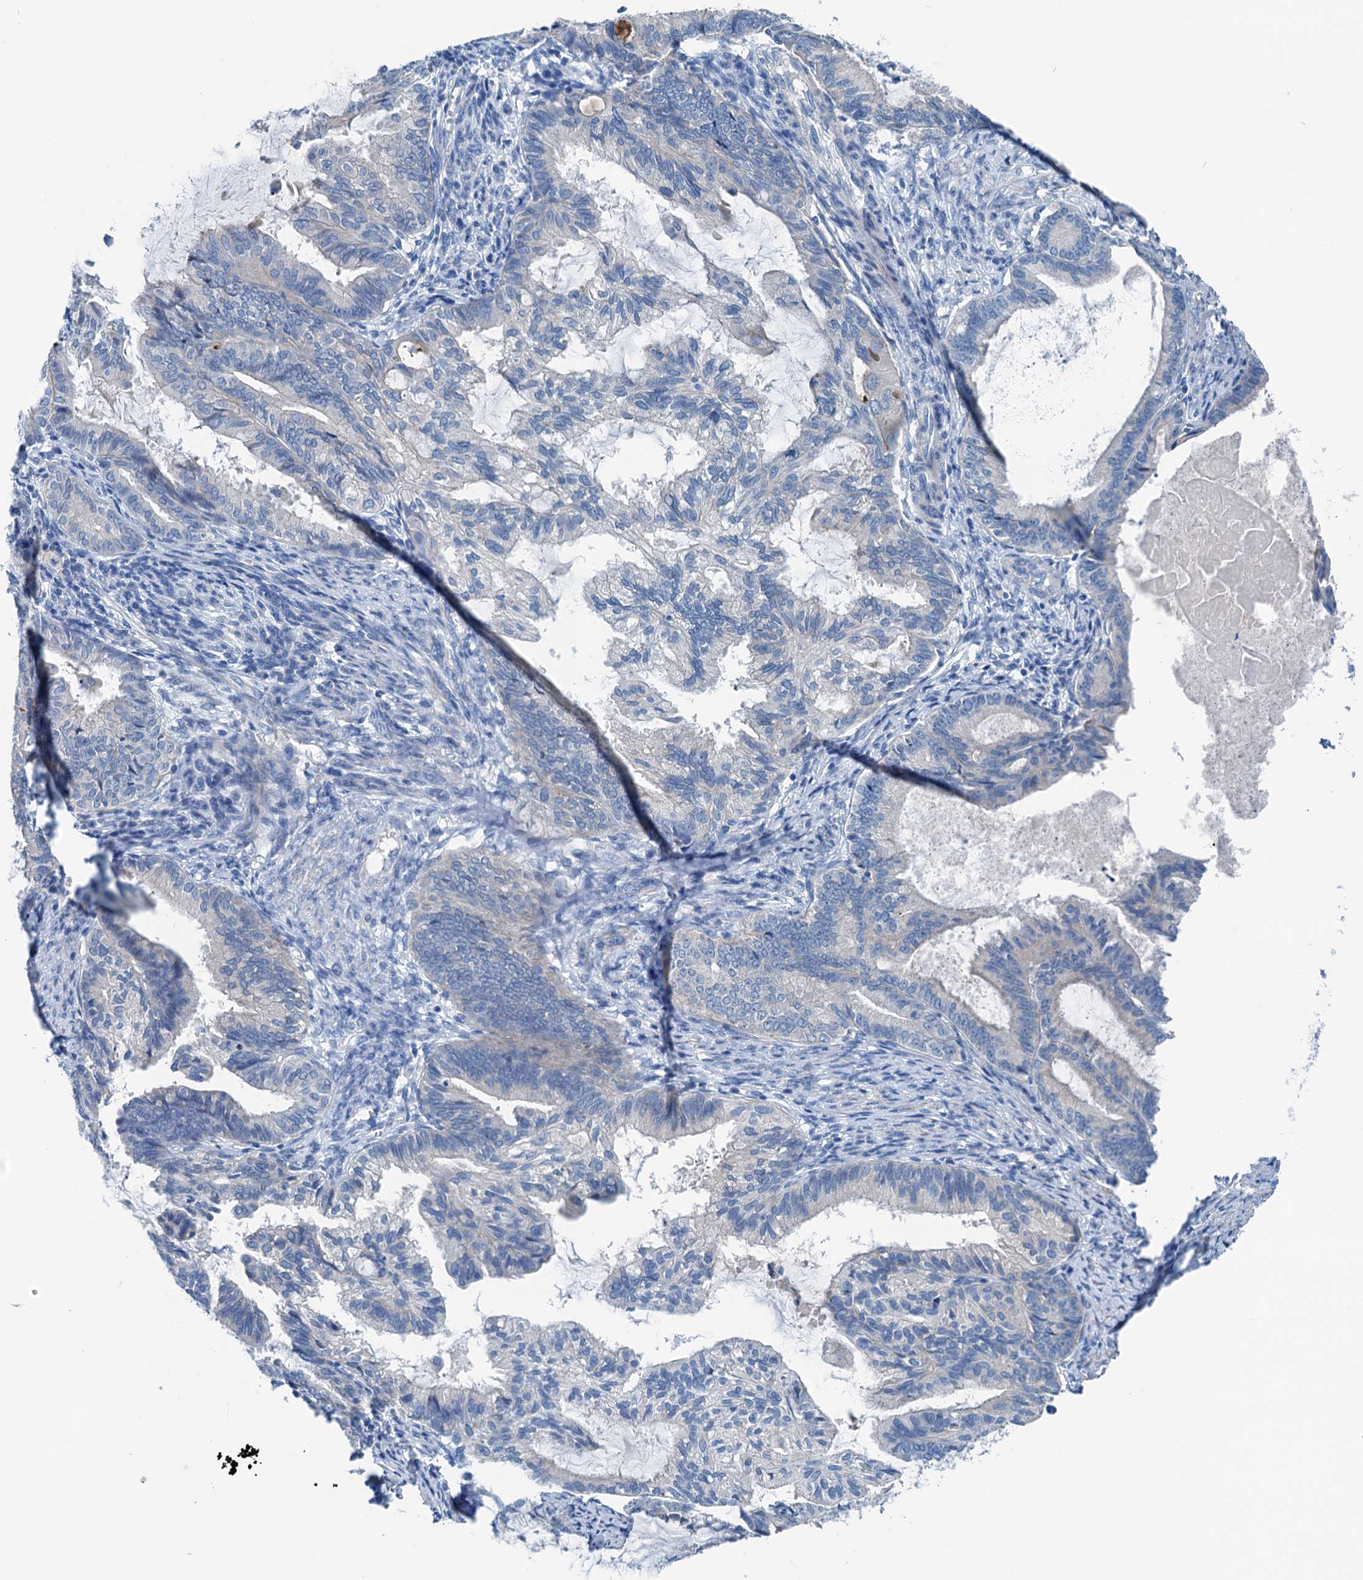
{"staining": {"intensity": "negative", "quantity": "none", "location": "none"}, "tissue": "endometrial cancer", "cell_type": "Tumor cells", "image_type": "cancer", "snomed": [{"axis": "morphology", "description": "Adenocarcinoma, NOS"}, {"axis": "topography", "description": "Endometrium"}], "caption": "Immunohistochemical staining of endometrial cancer demonstrates no significant expression in tumor cells. (IHC, brightfield microscopy, high magnification).", "gene": "KNDC1", "patient": {"sex": "female", "age": 86}}